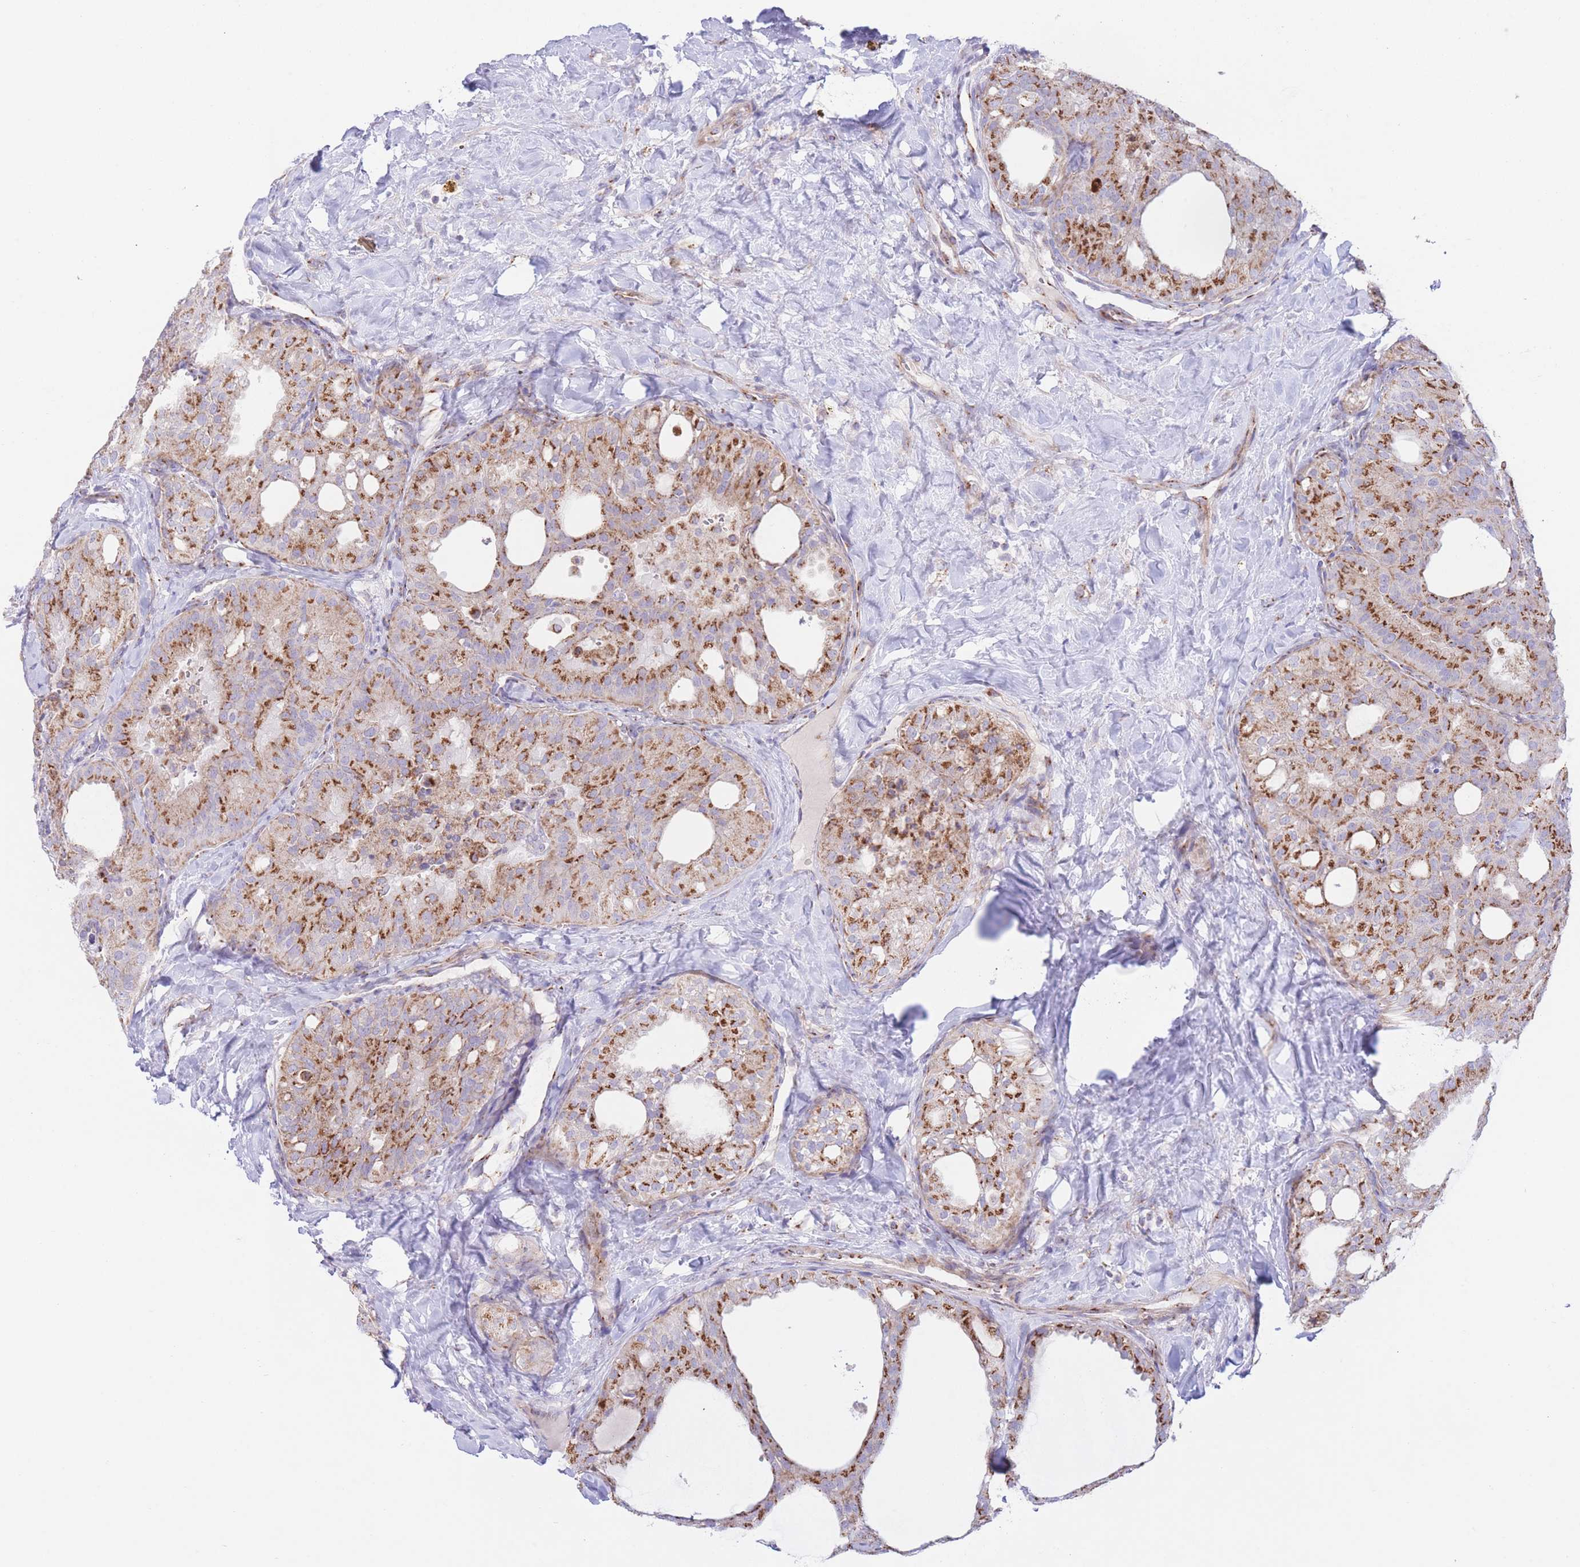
{"staining": {"intensity": "strong", "quantity": ">75%", "location": "cytoplasmic/membranous"}, "tissue": "thyroid cancer", "cell_type": "Tumor cells", "image_type": "cancer", "snomed": [{"axis": "morphology", "description": "Follicular adenoma carcinoma, NOS"}, {"axis": "topography", "description": "Thyroid gland"}], "caption": "A photomicrograph of human thyroid cancer stained for a protein exhibits strong cytoplasmic/membranous brown staining in tumor cells.", "gene": "MPND", "patient": {"sex": "male", "age": 75}}